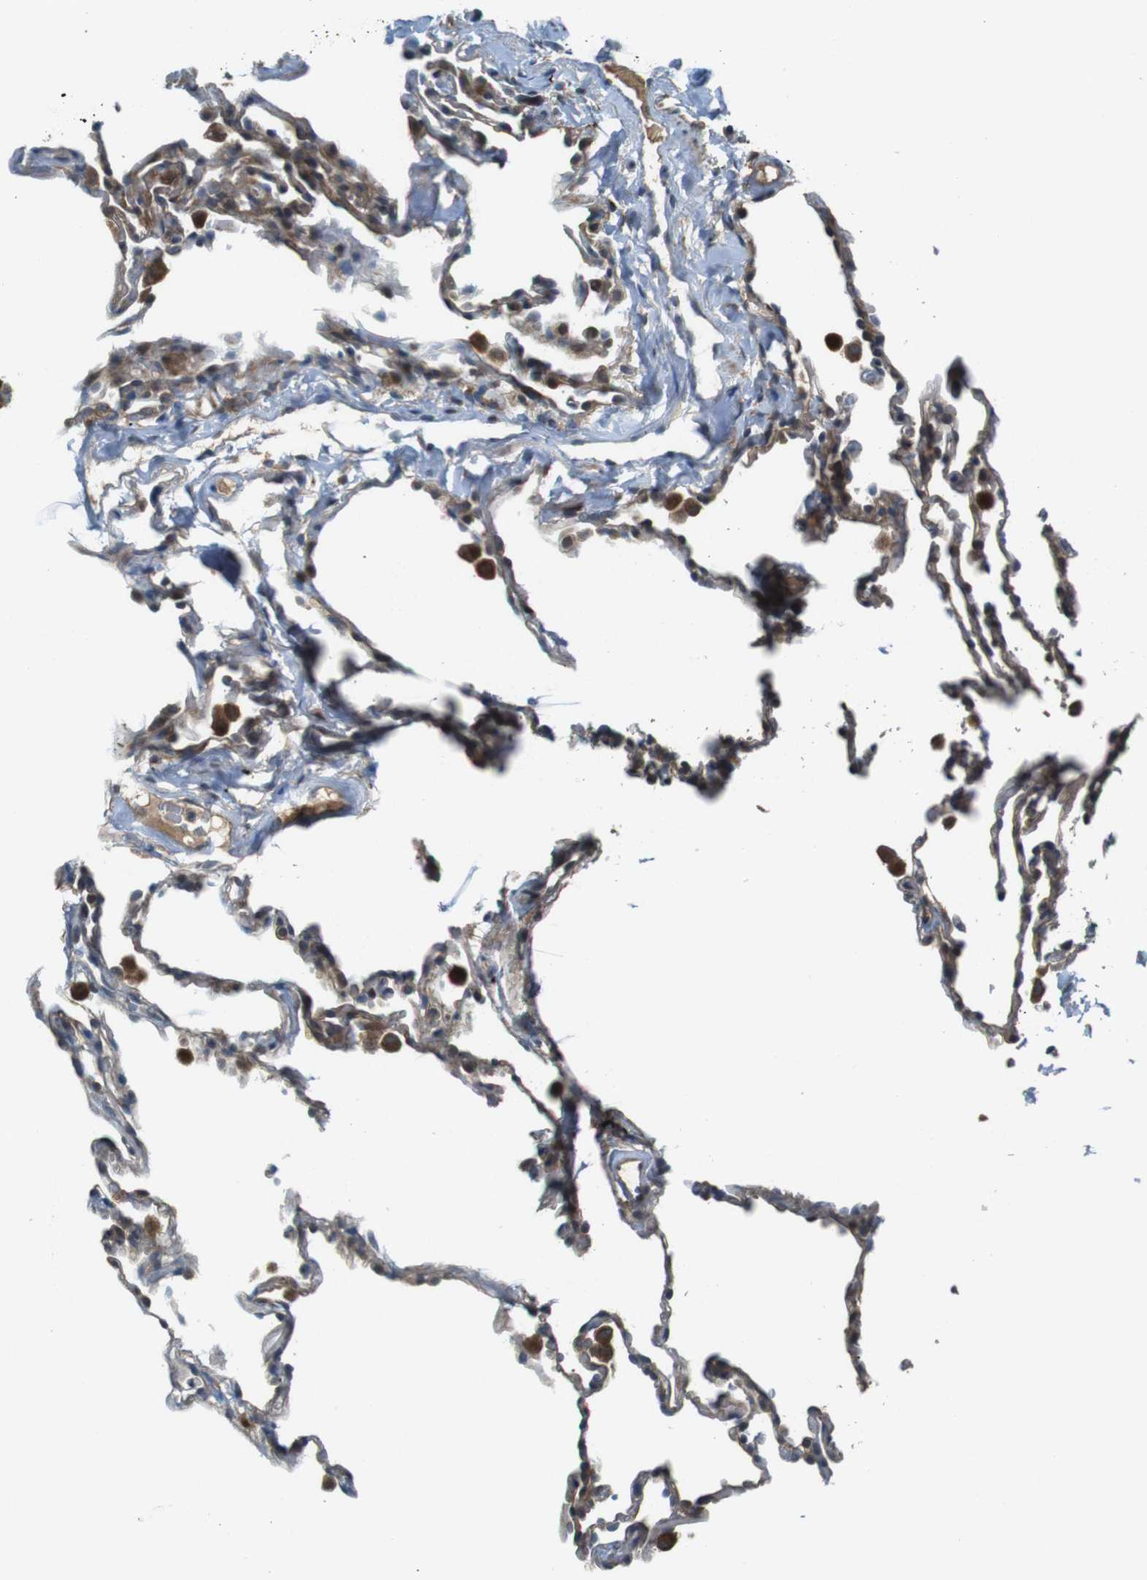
{"staining": {"intensity": "weak", "quantity": "25%-75%", "location": "cytoplasmic/membranous"}, "tissue": "lung", "cell_type": "Alveolar cells", "image_type": "normal", "snomed": [{"axis": "morphology", "description": "Normal tissue, NOS"}, {"axis": "morphology", "description": "Soft tissue tumor metastatic"}, {"axis": "topography", "description": "Lung"}], "caption": "Protein expression by immunohistochemistry (IHC) demonstrates weak cytoplasmic/membranous positivity in approximately 25%-75% of alveolar cells in normal lung. (Brightfield microscopy of DAB IHC at high magnification).", "gene": "IFFO2", "patient": {"sex": "male", "age": 59}}